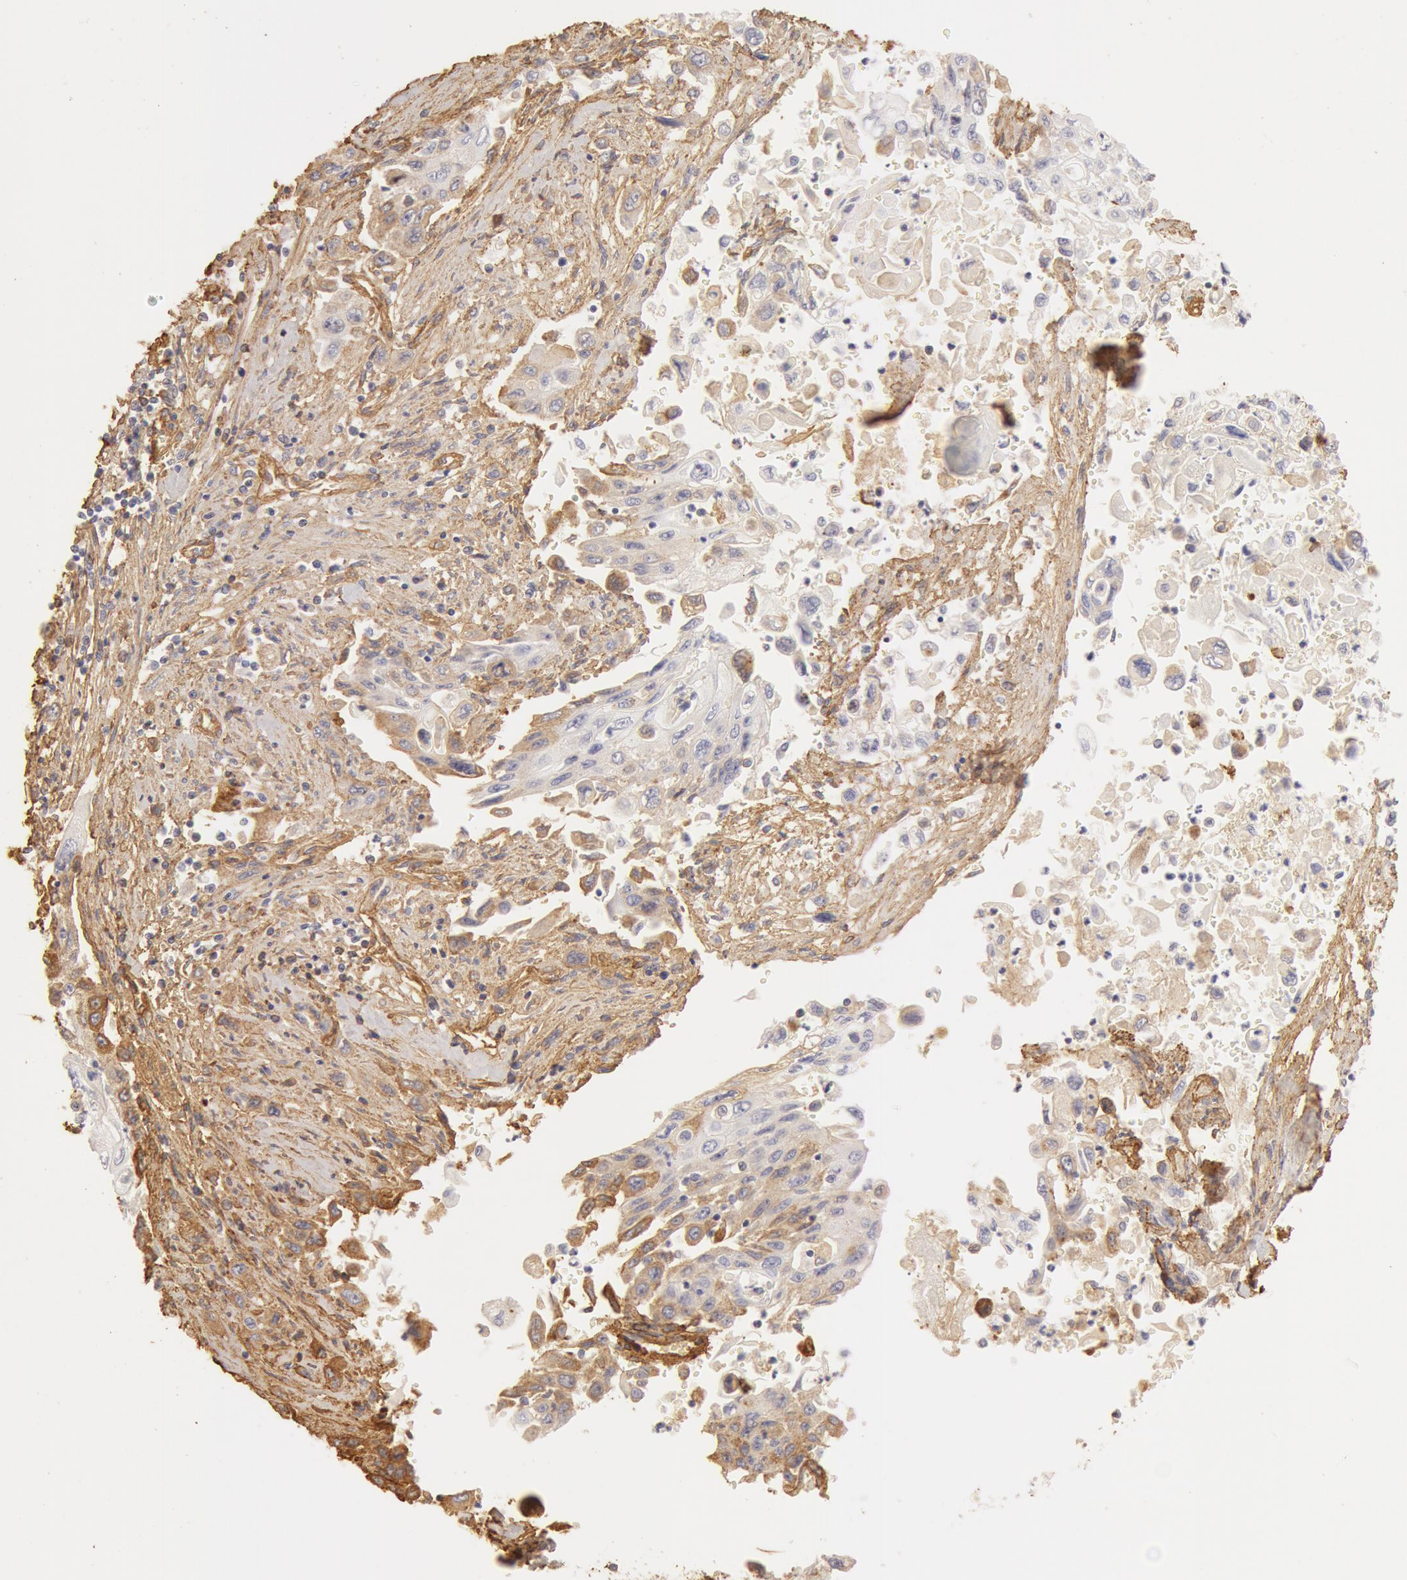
{"staining": {"intensity": "weak", "quantity": ">75%", "location": "cytoplasmic/membranous"}, "tissue": "pancreatic cancer", "cell_type": "Tumor cells", "image_type": "cancer", "snomed": [{"axis": "morphology", "description": "Adenocarcinoma, NOS"}, {"axis": "topography", "description": "Pancreas"}], "caption": "Weak cytoplasmic/membranous positivity for a protein is present in about >75% of tumor cells of pancreatic cancer using immunohistochemistry (IHC).", "gene": "COL4A1", "patient": {"sex": "male", "age": 70}}